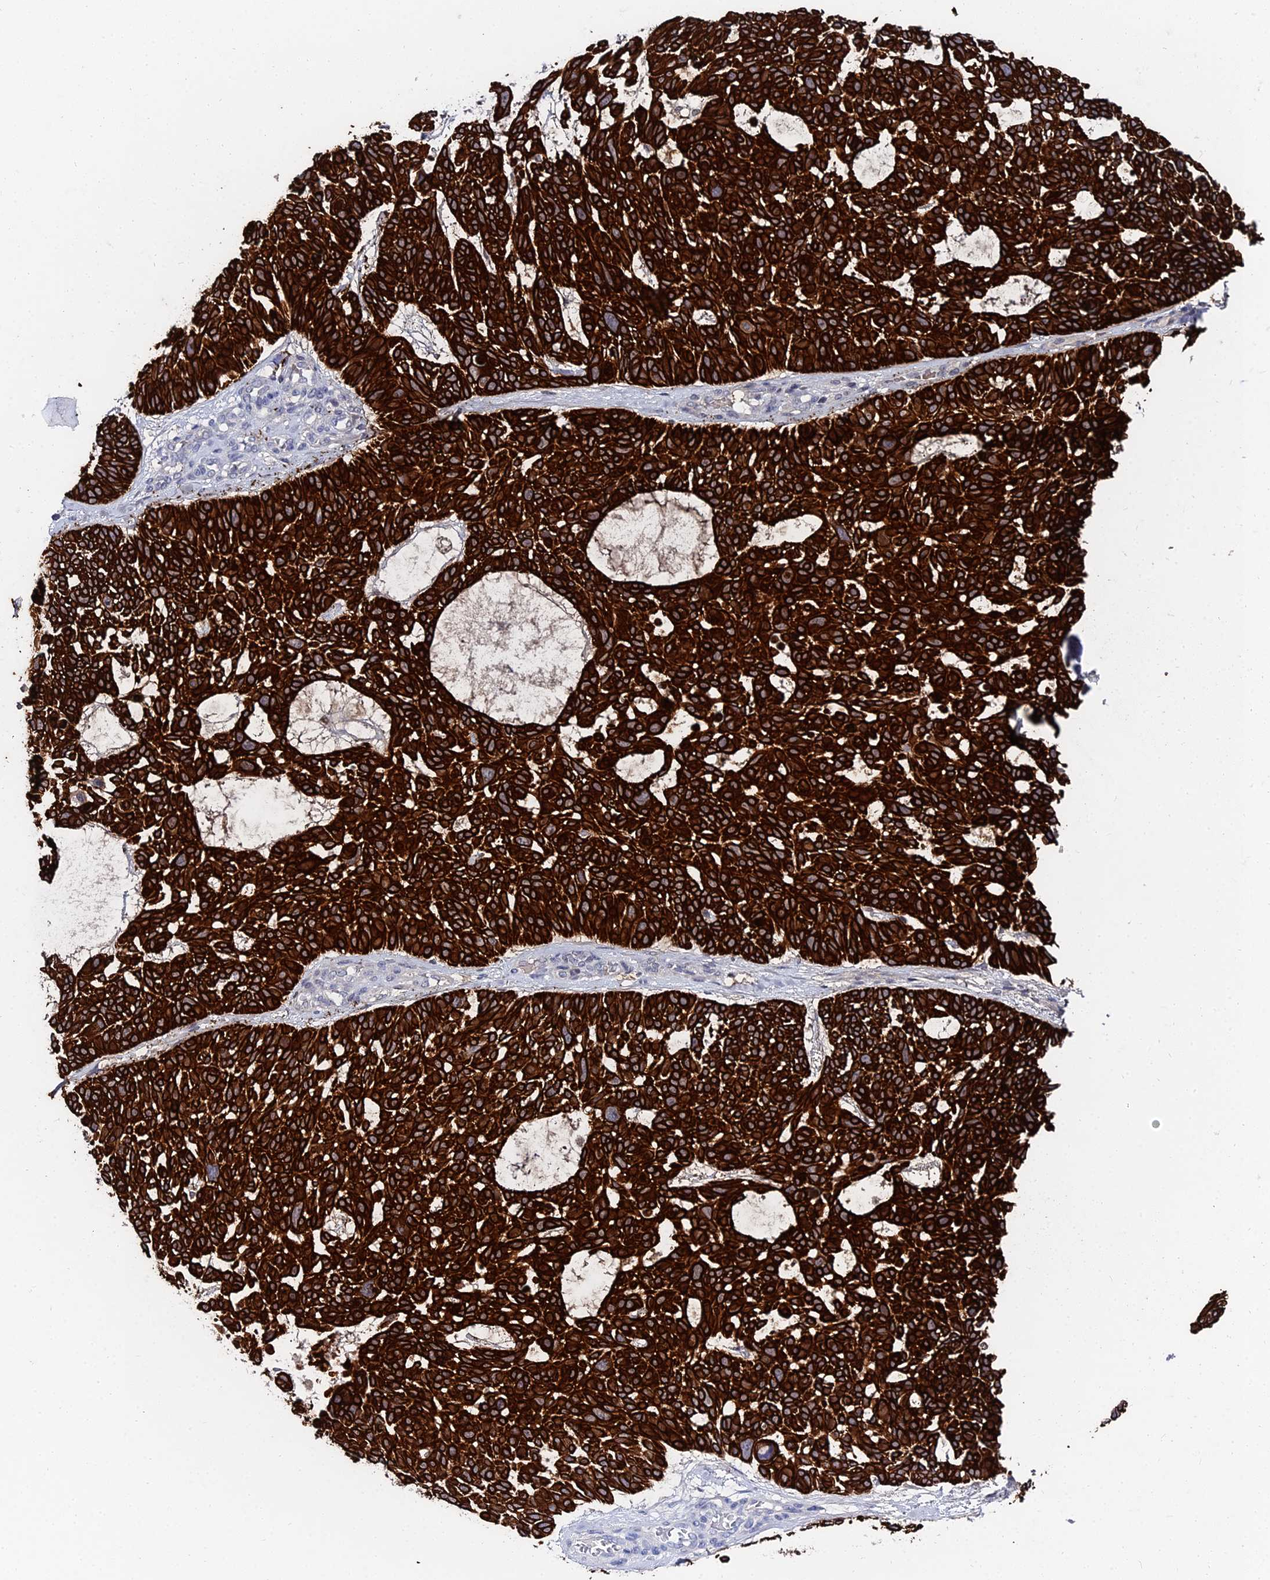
{"staining": {"intensity": "strong", "quantity": ">75%", "location": "cytoplasmic/membranous"}, "tissue": "skin cancer", "cell_type": "Tumor cells", "image_type": "cancer", "snomed": [{"axis": "morphology", "description": "Basal cell carcinoma"}, {"axis": "topography", "description": "Skin"}], "caption": "IHC staining of skin basal cell carcinoma, which shows high levels of strong cytoplasmic/membranous expression in about >75% of tumor cells indicating strong cytoplasmic/membranous protein positivity. The staining was performed using DAB (3,3'-diaminobenzidine) (brown) for protein detection and nuclei were counterstained in hematoxylin (blue).", "gene": "KRT17", "patient": {"sex": "male", "age": 88}}